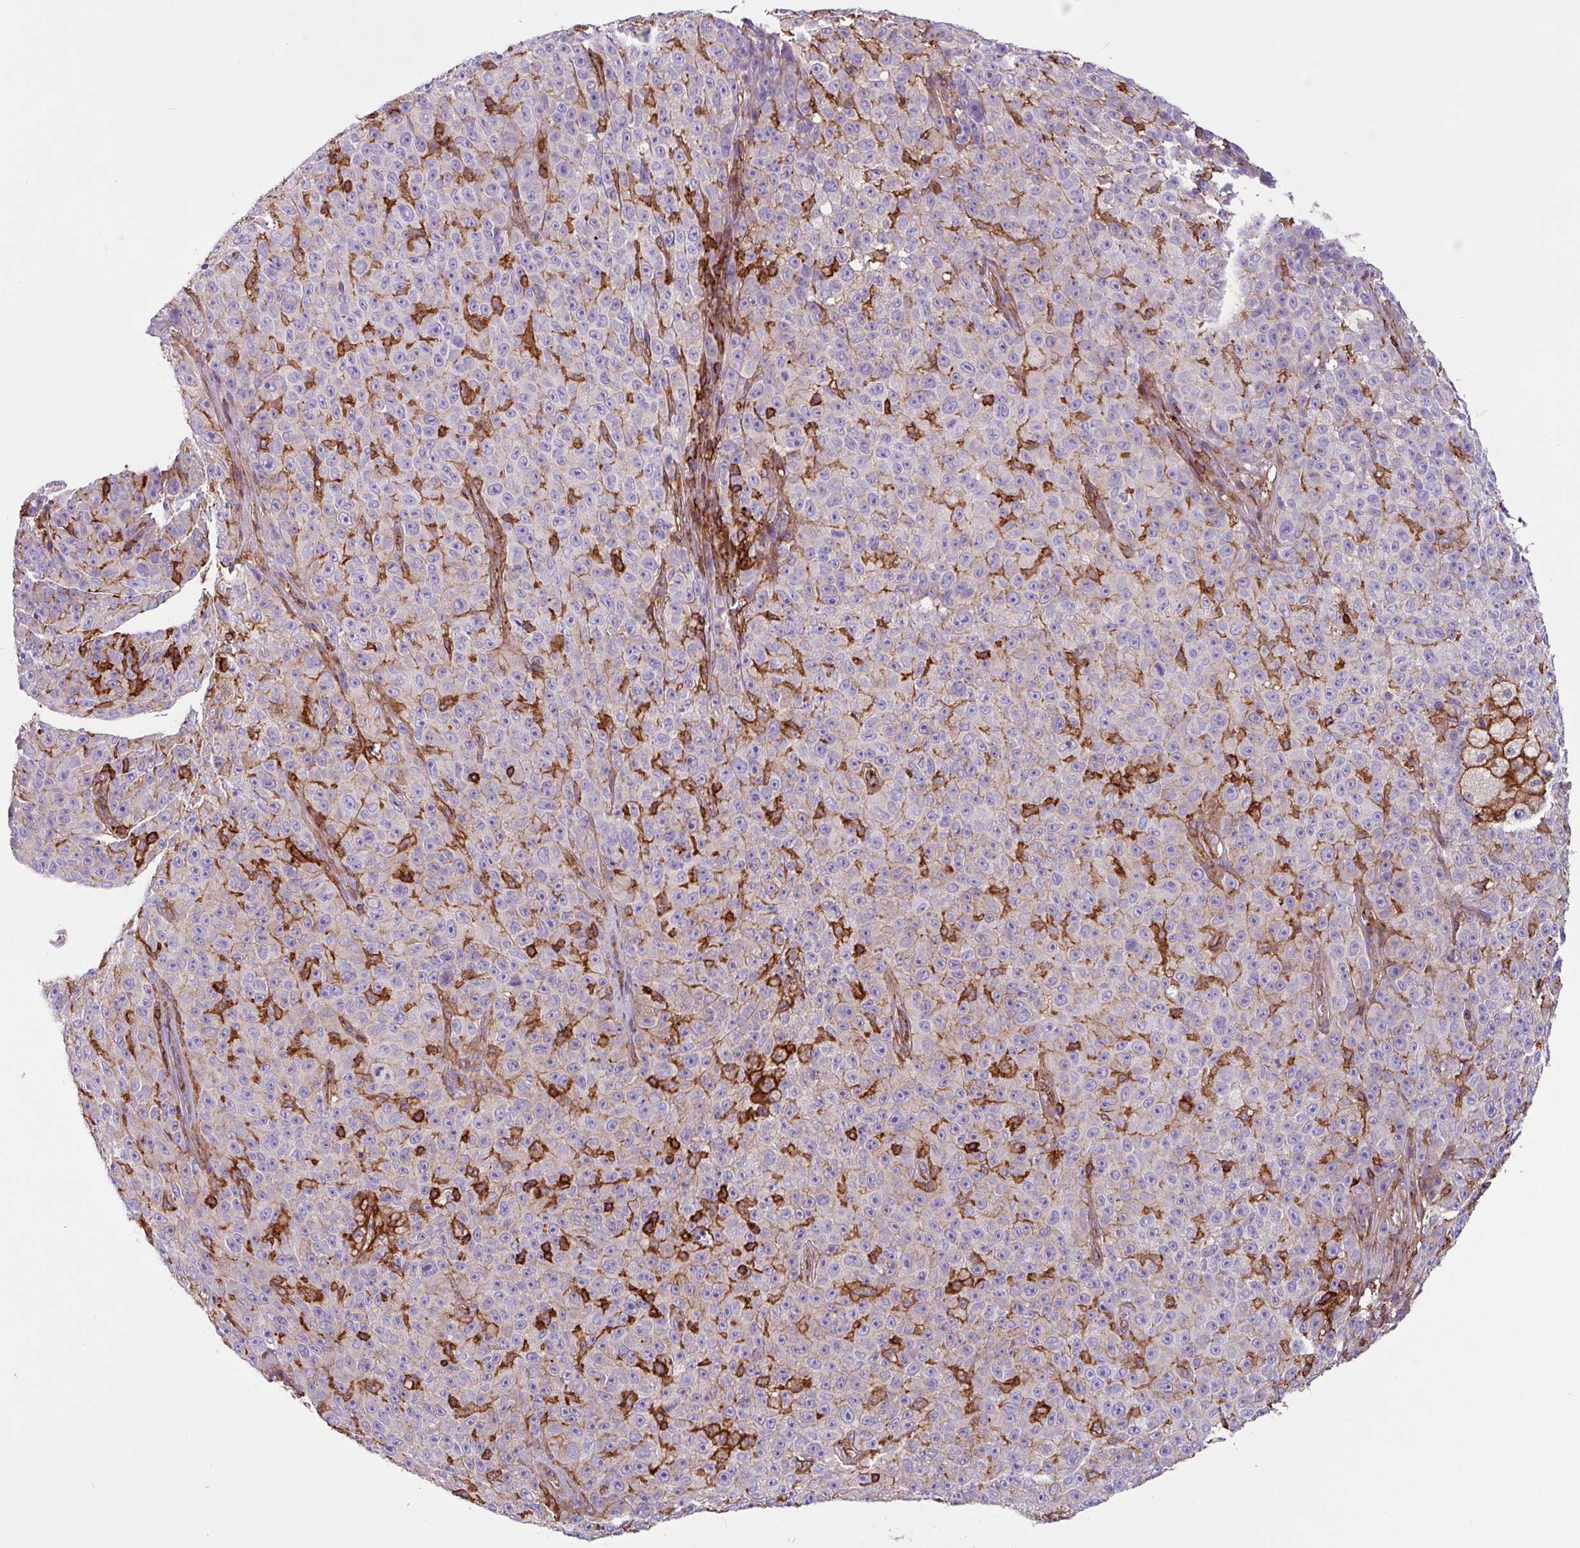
{"staining": {"intensity": "weak", "quantity": "<25%", "location": "cytoplasmic/membranous"}, "tissue": "melanoma", "cell_type": "Tumor cells", "image_type": "cancer", "snomed": [{"axis": "morphology", "description": "Malignant melanoma, NOS"}, {"axis": "topography", "description": "Skin"}], "caption": "DAB immunohistochemical staining of human melanoma displays no significant staining in tumor cells. (Stains: DAB IHC with hematoxylin counter stain, Microscopy: brightfield microscopy at high magnification).", "gene": "PPP1R18", "patient": {"sex": "female", "age": 82}}